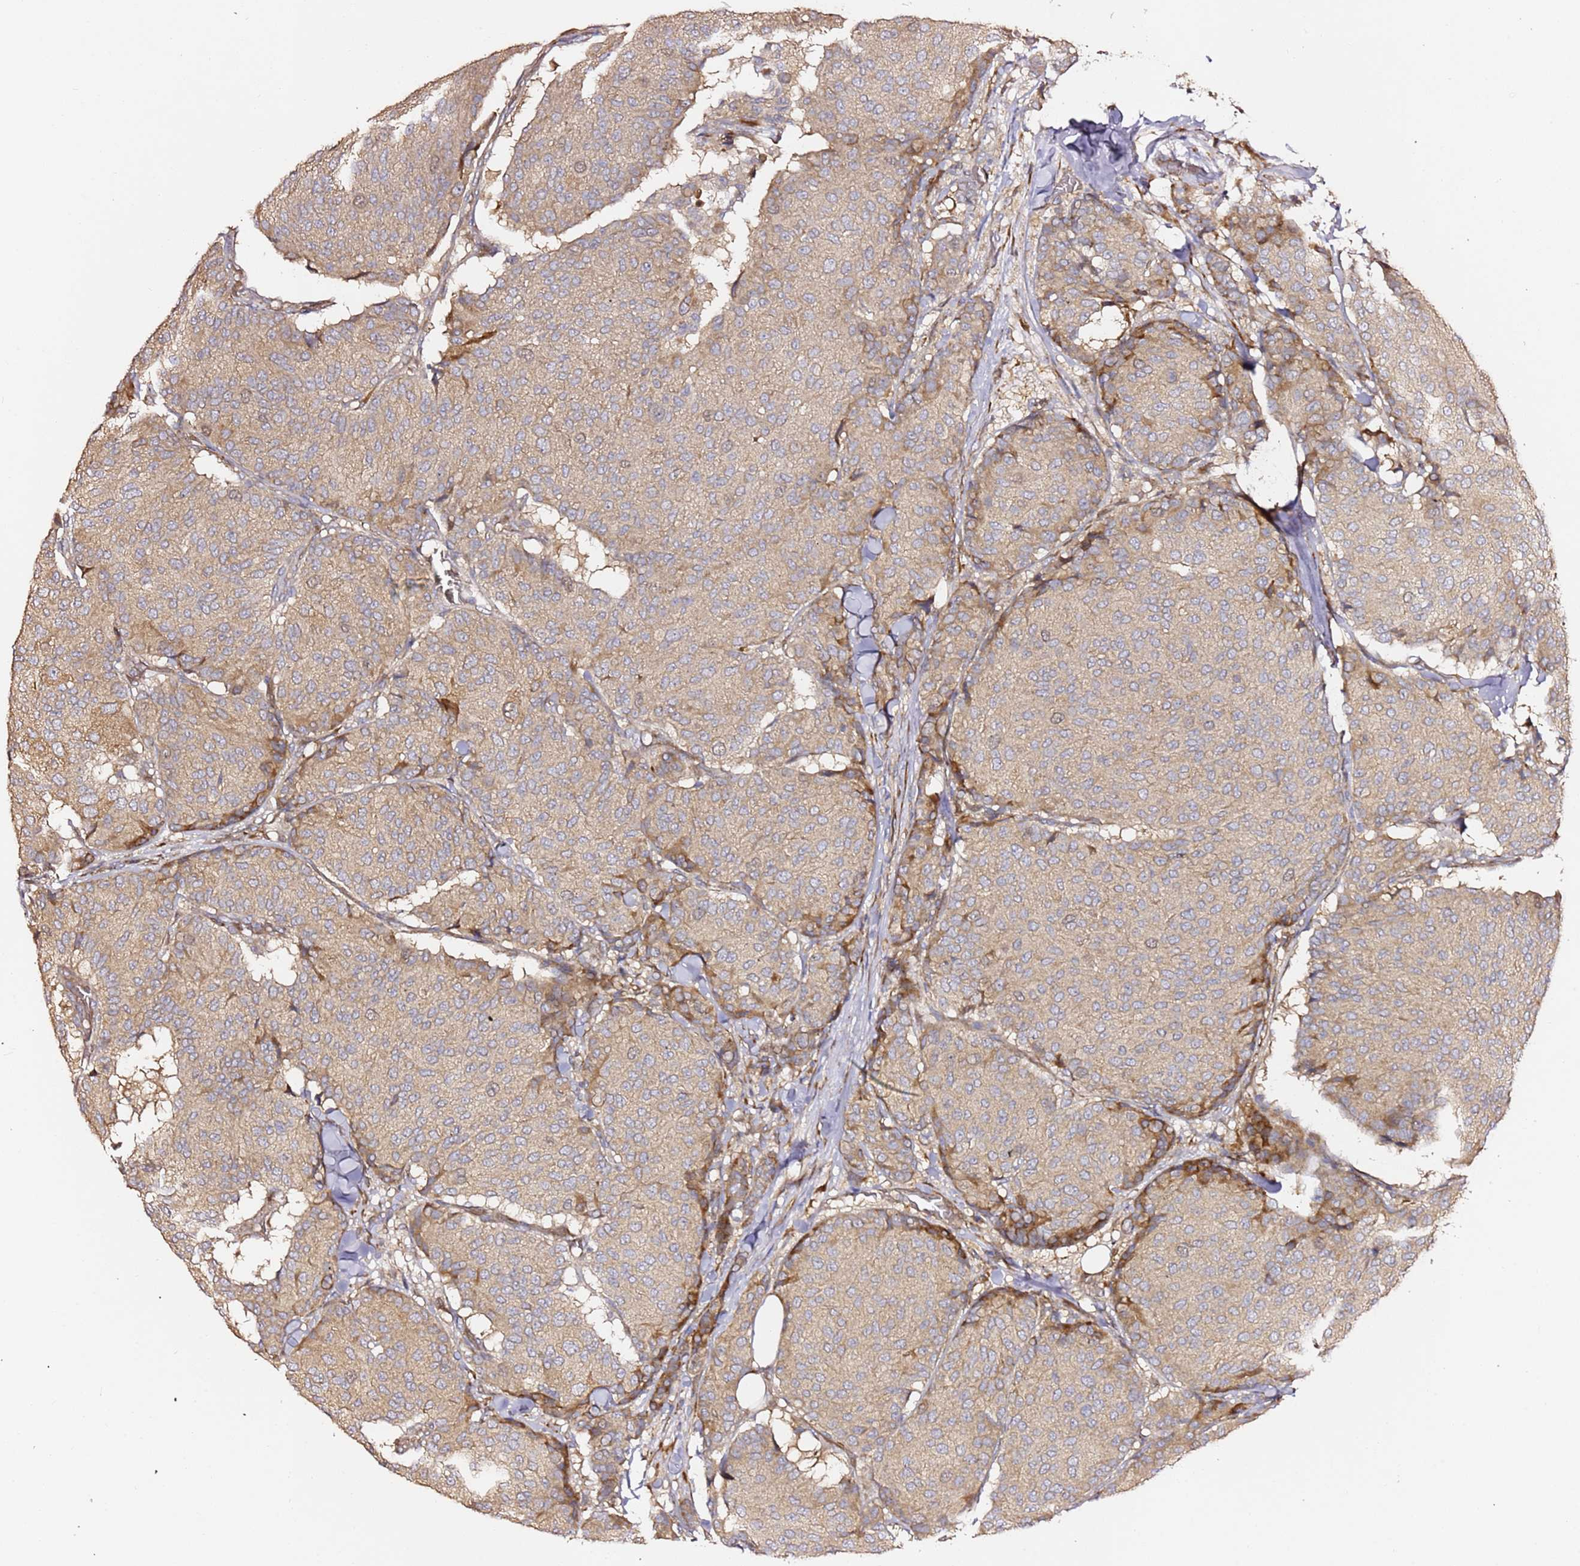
{"staining": {"intensity": "moderate", "quantity": "<25%", "location": "cytoplasmic/membranous"}, "tissue": "breast cancer", "cell_type": "Tumor cells", "image_type": "cancer", "snomed": [{"axis": "morphology", "description": "Duct carcinoma"}, {"axis": "topography", "description": "Breast"}], "caption": "A low amount of moderate cytoplasmic/membranous staining is seen in approximately <25% of tumor cells in invasive ductal carcinoma (breast) tissue. Nuclei are stained in blue.", "gene": "HSD17B7", "patient": {"sex": "female", "age": 75}}